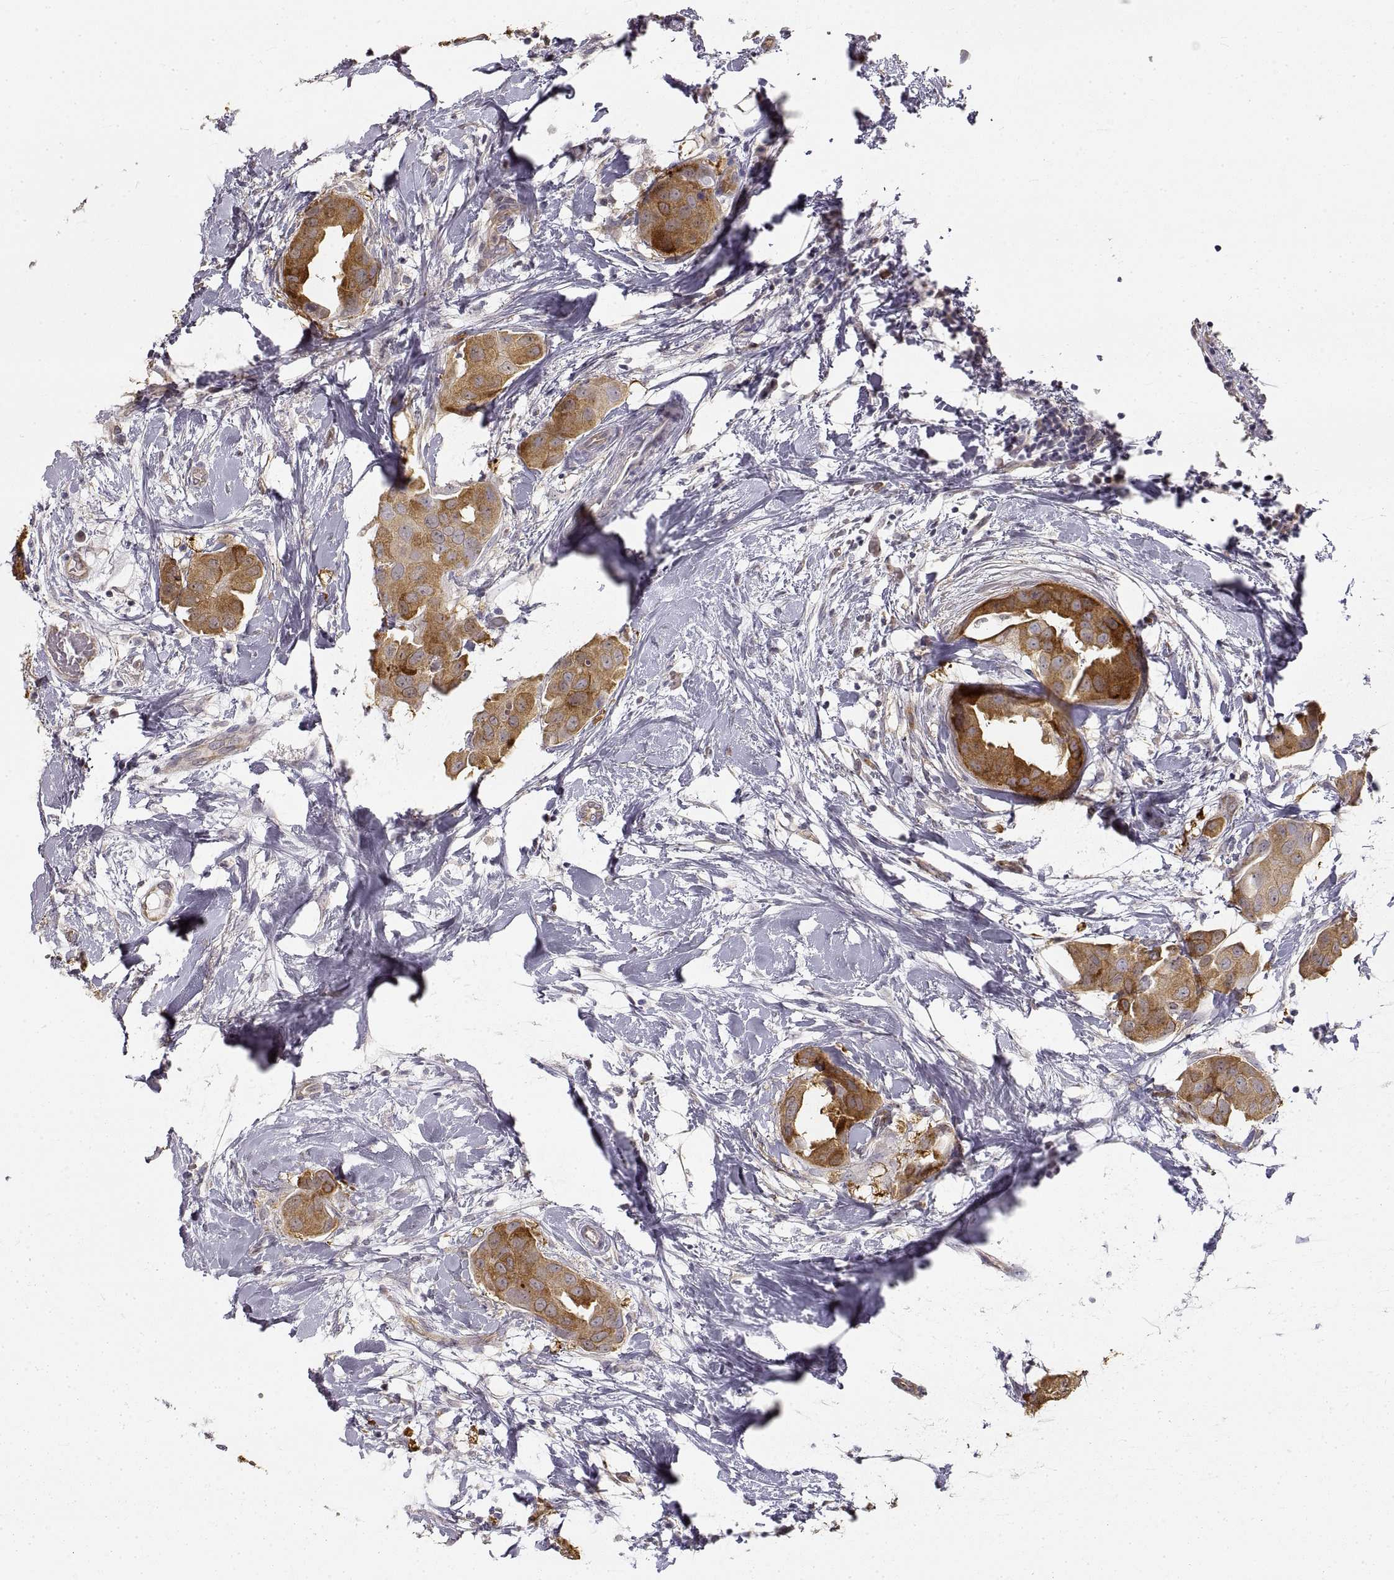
{"staining": {"intensity": "strong", "quantity": ">75%", "location": "cytoplasmic/membranous"}, "tissue": "breast cancer", "cell_type": "Tumor cells", "image_type": "cancer", "snomed": [{"axis": "morphology", "description": "Normal tissue, NOS"}, {"axis": "morphology", "description": "Duct carcinoma"}, {"axis": "topography", "description": "Breast"}], "caption": "Breast cancer stained for a protein shows strong cytoplasmic/membranous positivity in tumor cells. (DAB = brown stain, brightfield microscopy at high magnification).", "gene": "HSP90AB1", "patient": {"sex": "female", "age": 40}}